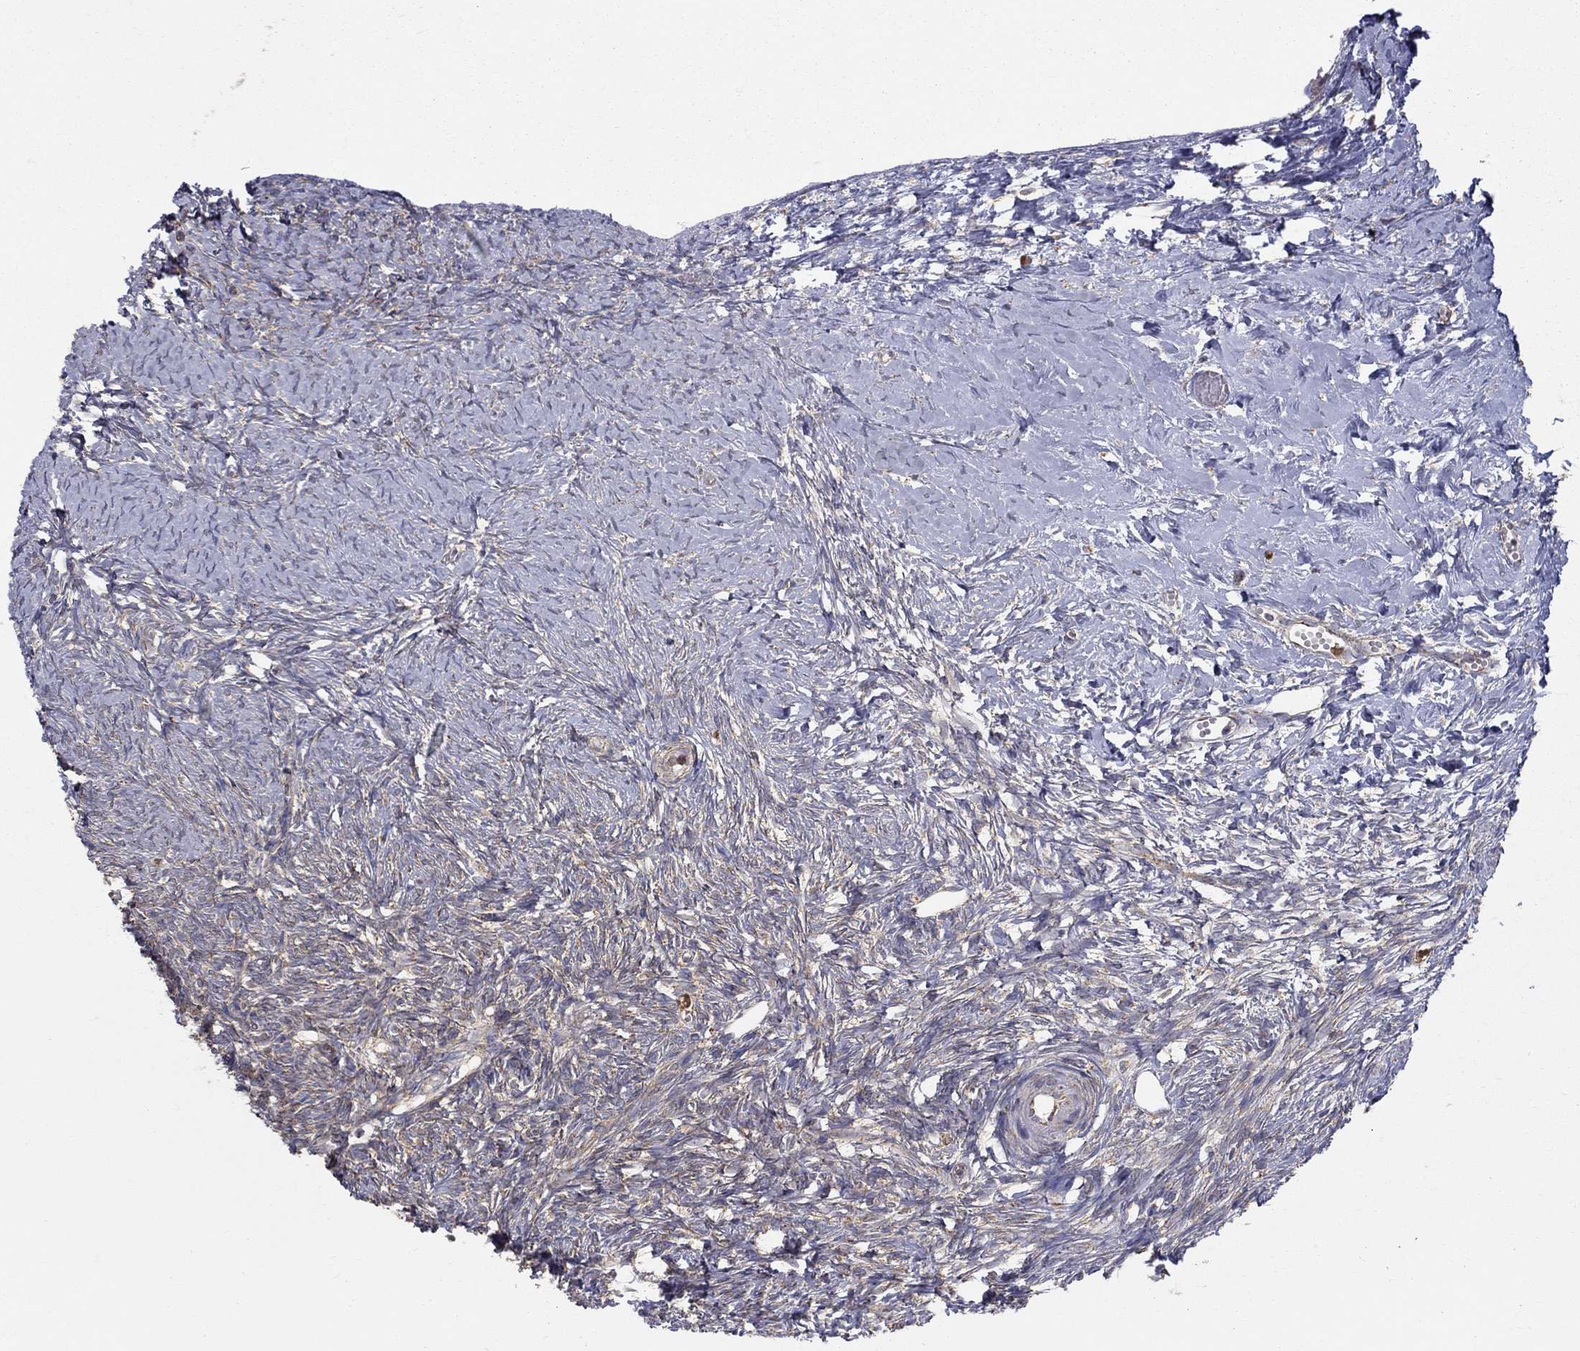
{"staining": {"intensity": "negative", "quantity": "none", "location": "none"}, "tissue": "ovary", "cell_type": "Ovarian stroma cells", "image_type": "normal", "snomed": [{"axis": "morphology", "description": "Normal tissue, NOS"}, {"axis": "topography", "description": "Ovary"}], "caption": "This is a histopathology image of IHC staining of normal ovary, which shows no staining in ovarian stroma cells. (DAB (3,3'-diaminobenzidine) IHC with hematoxylin counter stain).", "gene": "PRDX4", "patient": {"sex": "female", "age": 43}}